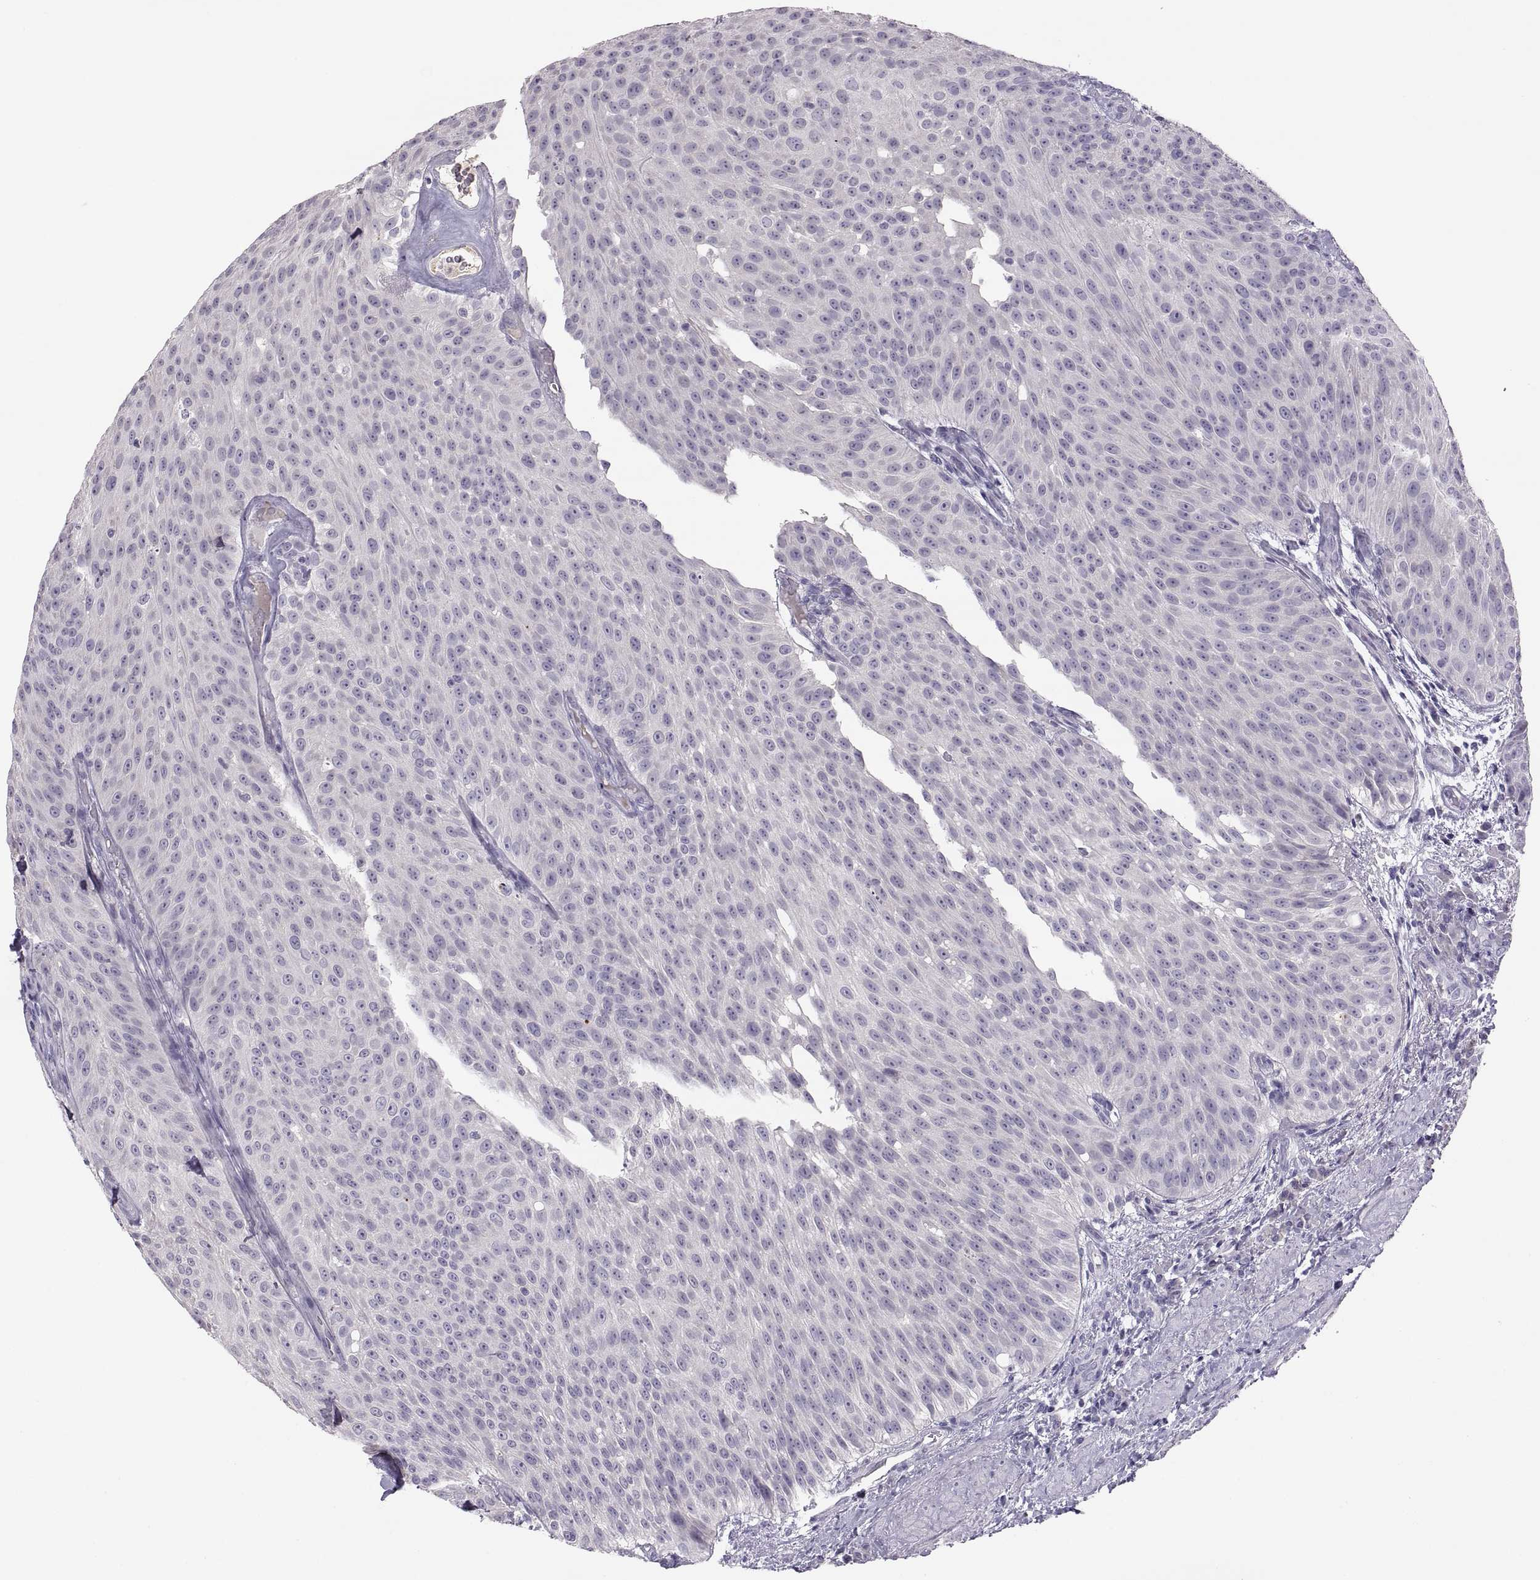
{"staining": {"intensity": "negative", "quantity": "none", "location": "none"}, "tissue": "urothelial cancer", "cell_type": "Tumor cells", "image_type": "cancer", "snomed": [{"axis": "morphology", "description": "Urothelial carcinoma, Low grade"}, {"axis": "topography", "description": "Urinary bladder"}], "caption": "Tumor cells are negative for brown protein staining in urothelial cancer.", "gene": "TBX19", "patient": {"sex": "male", "age": 78}}